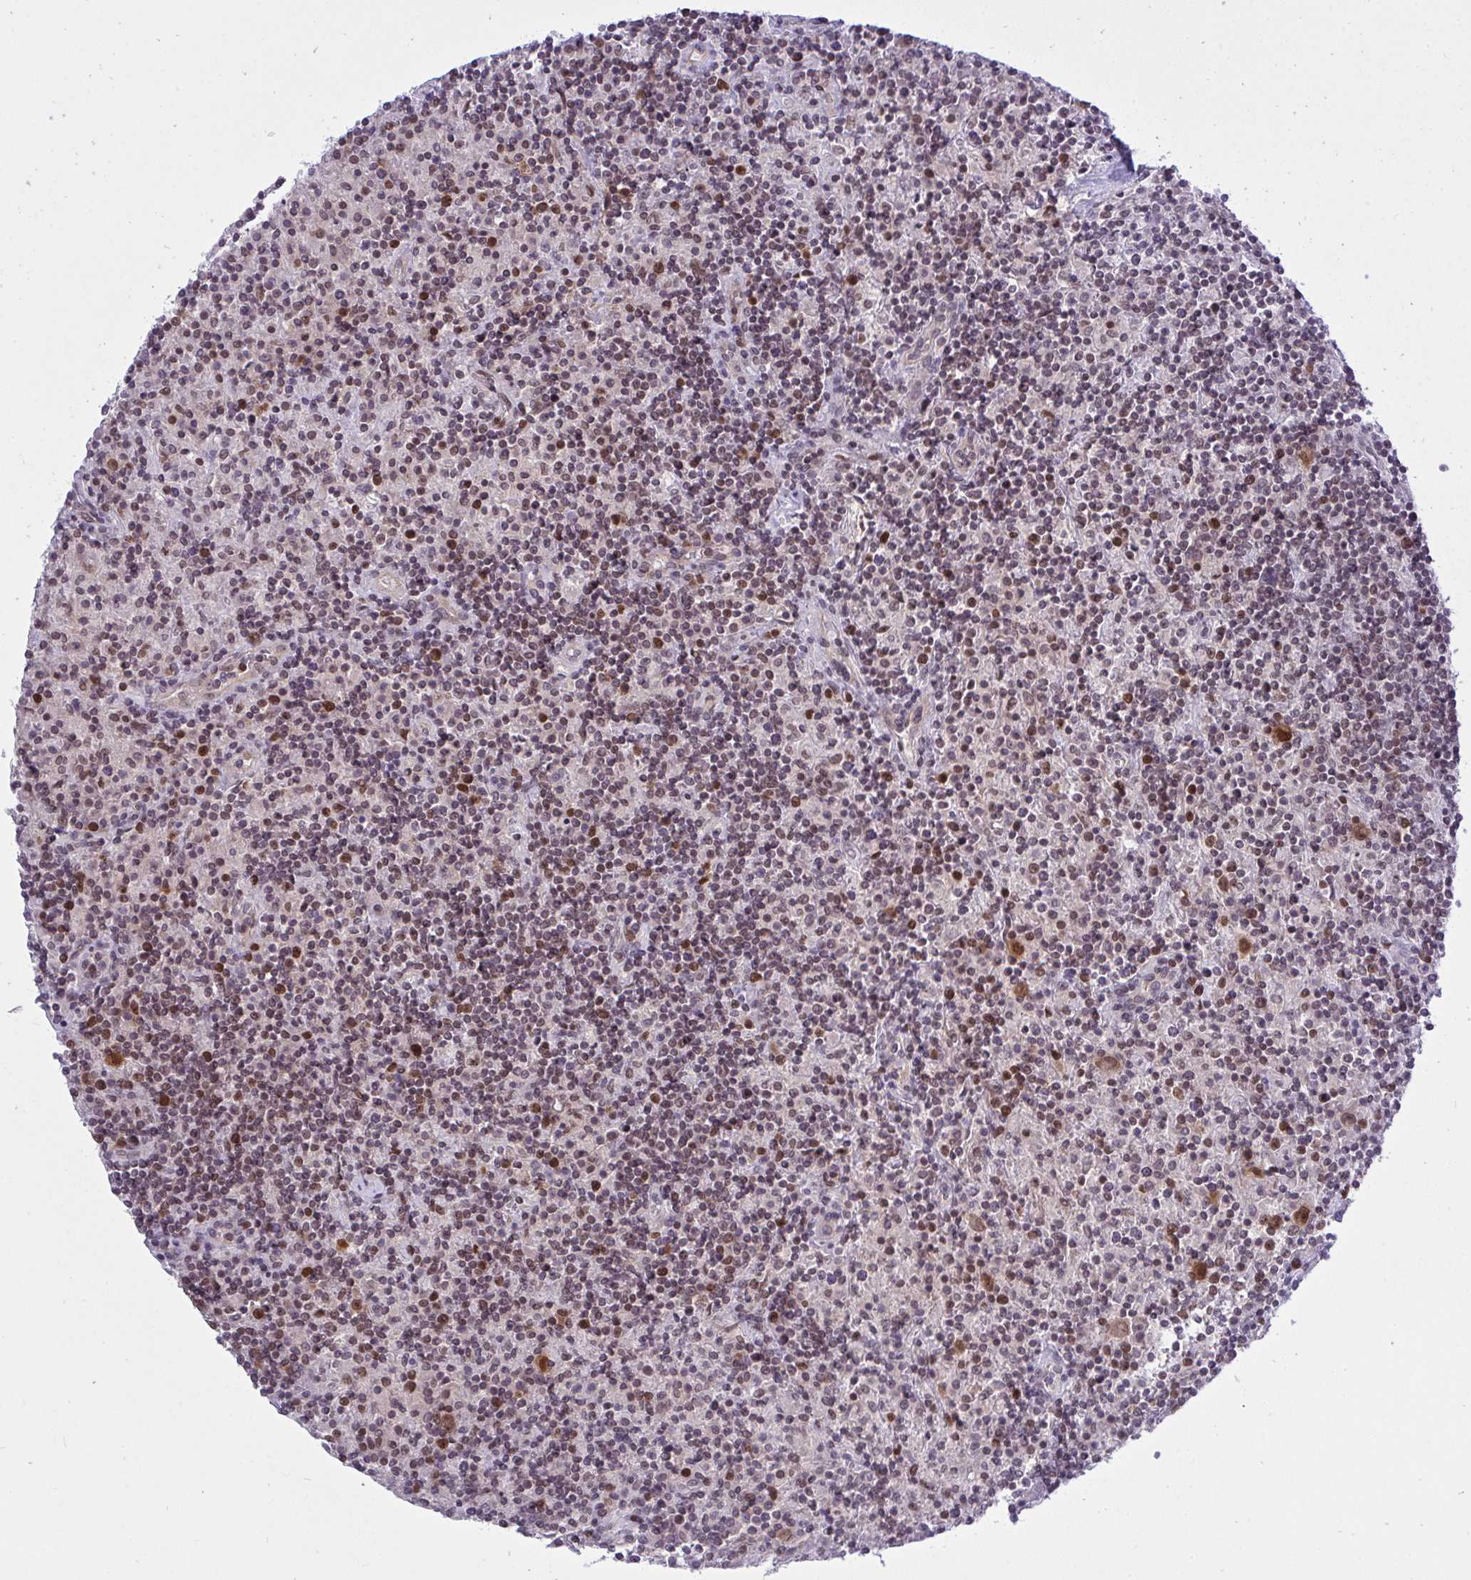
{"staining": {"intensity": "strong", "quantity": ">75%", "location": "nuclear"}, "tissue": "lymphoma", "cell_type": "Tumor cells", "image_type": "cancer", "snomed": [{"axis": "morphology", "description": "Hodgkin's disease, NOS"}, {"axis": "topography", "description": "Lymph node"}], "caption": "An IHC micrograph of neoplastic tissue is shown. Protein staining in brown highlights strong nuclear positivity in Hodgkin's disease within tumor cells.", "gene": "RFC4", "patient": {"sex": "male", "age": 70}}